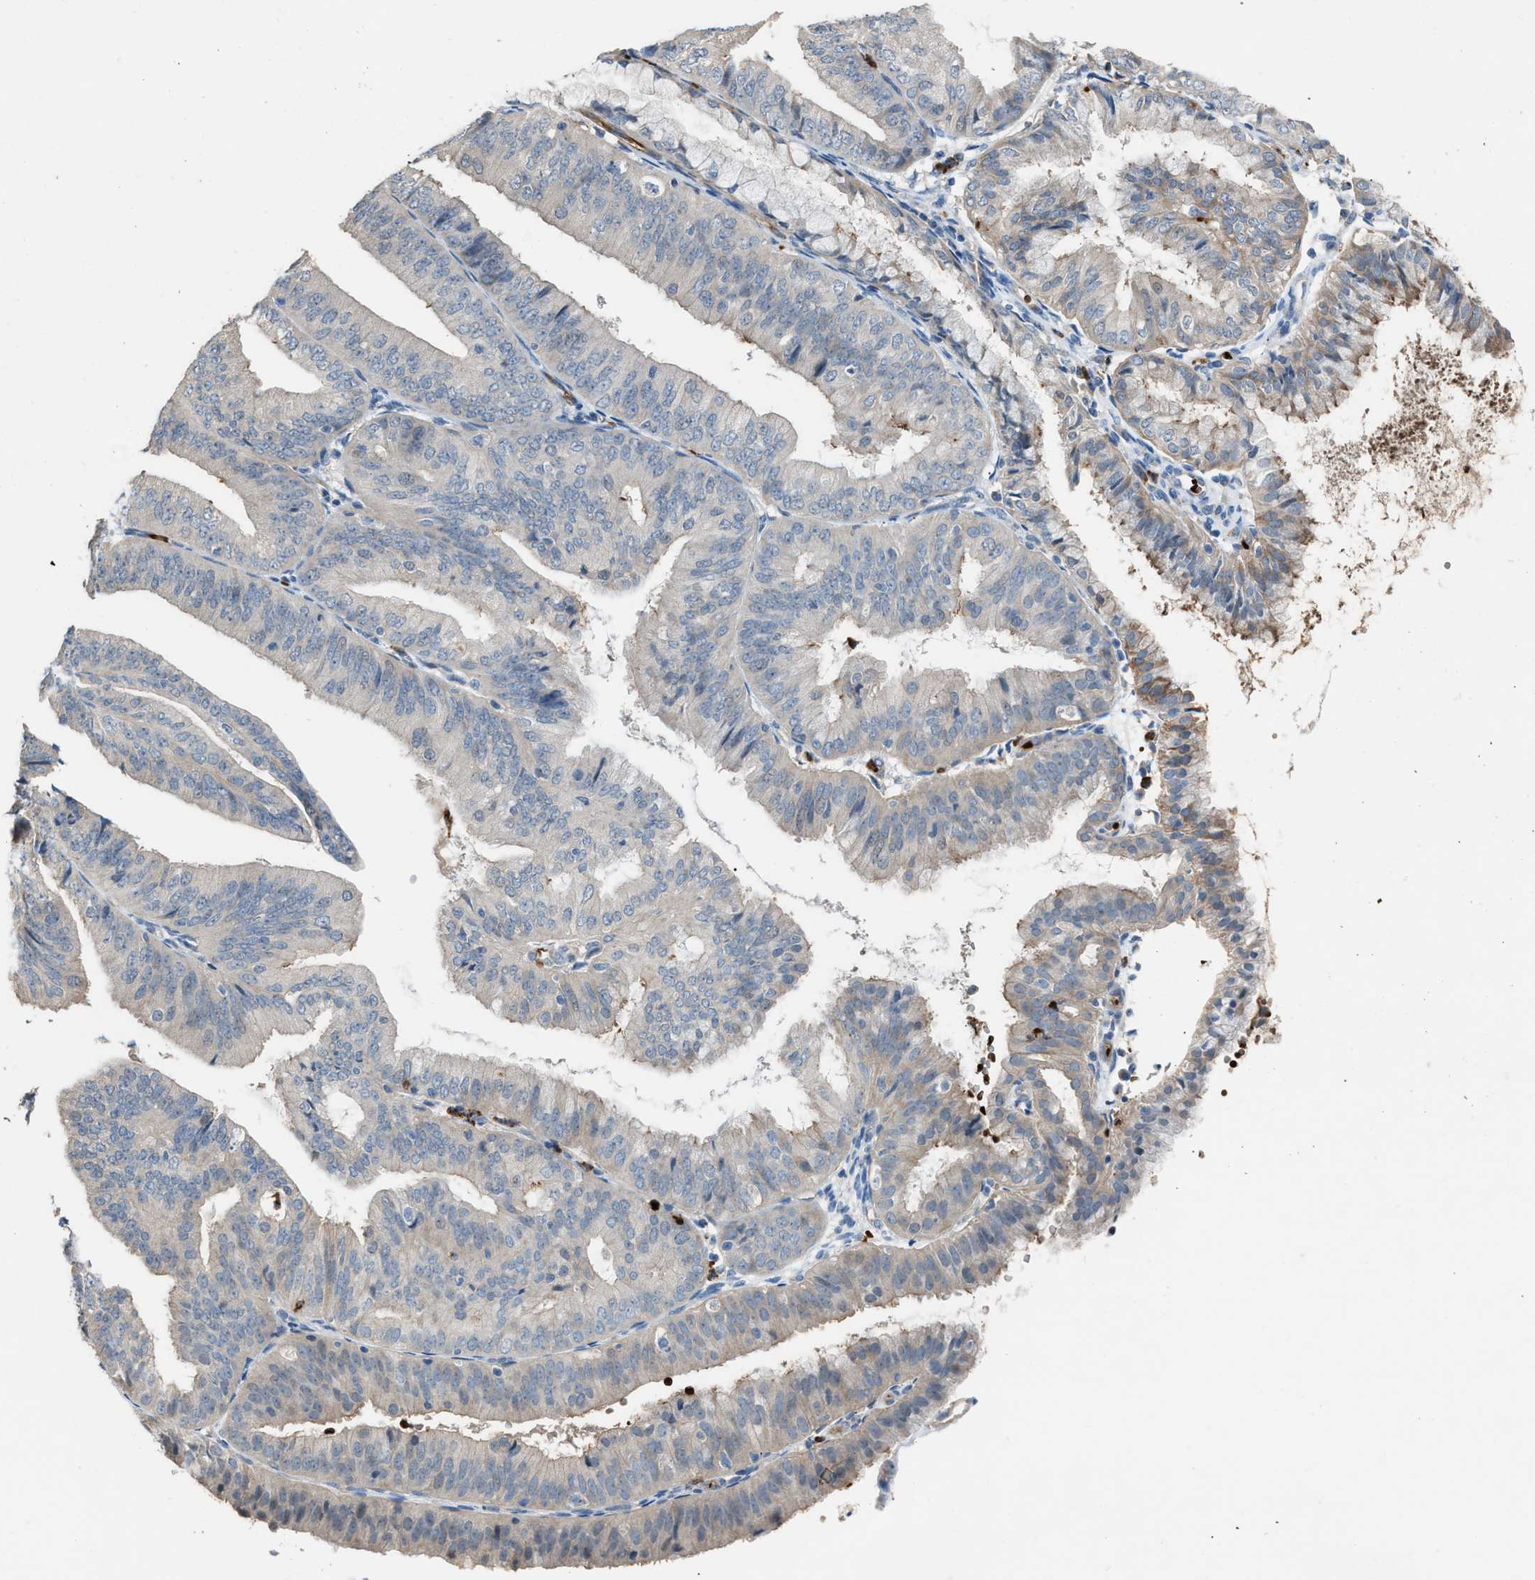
{"staining": {"intensity": "moderate", "quantity": "<25%", "location": "cytoplasmic/membranous"}, "tissue": "endometrial cancer", "cell_type": "Tumor cells", "image_type": "cancer", "snomed": [{"axis": "morphology", "description": "Adenocarcinoma, NOS"}, {"axis": "topography", "description": "Endometrium"}], "caption": "Protein expression analysis of endometrial adenocarcinoma shows moderate cytoplasmic/membranous staining in approximately <25% of tumor cells.", "gene": "CFAP77", "patient": {"sex": "female", "age": 63}}